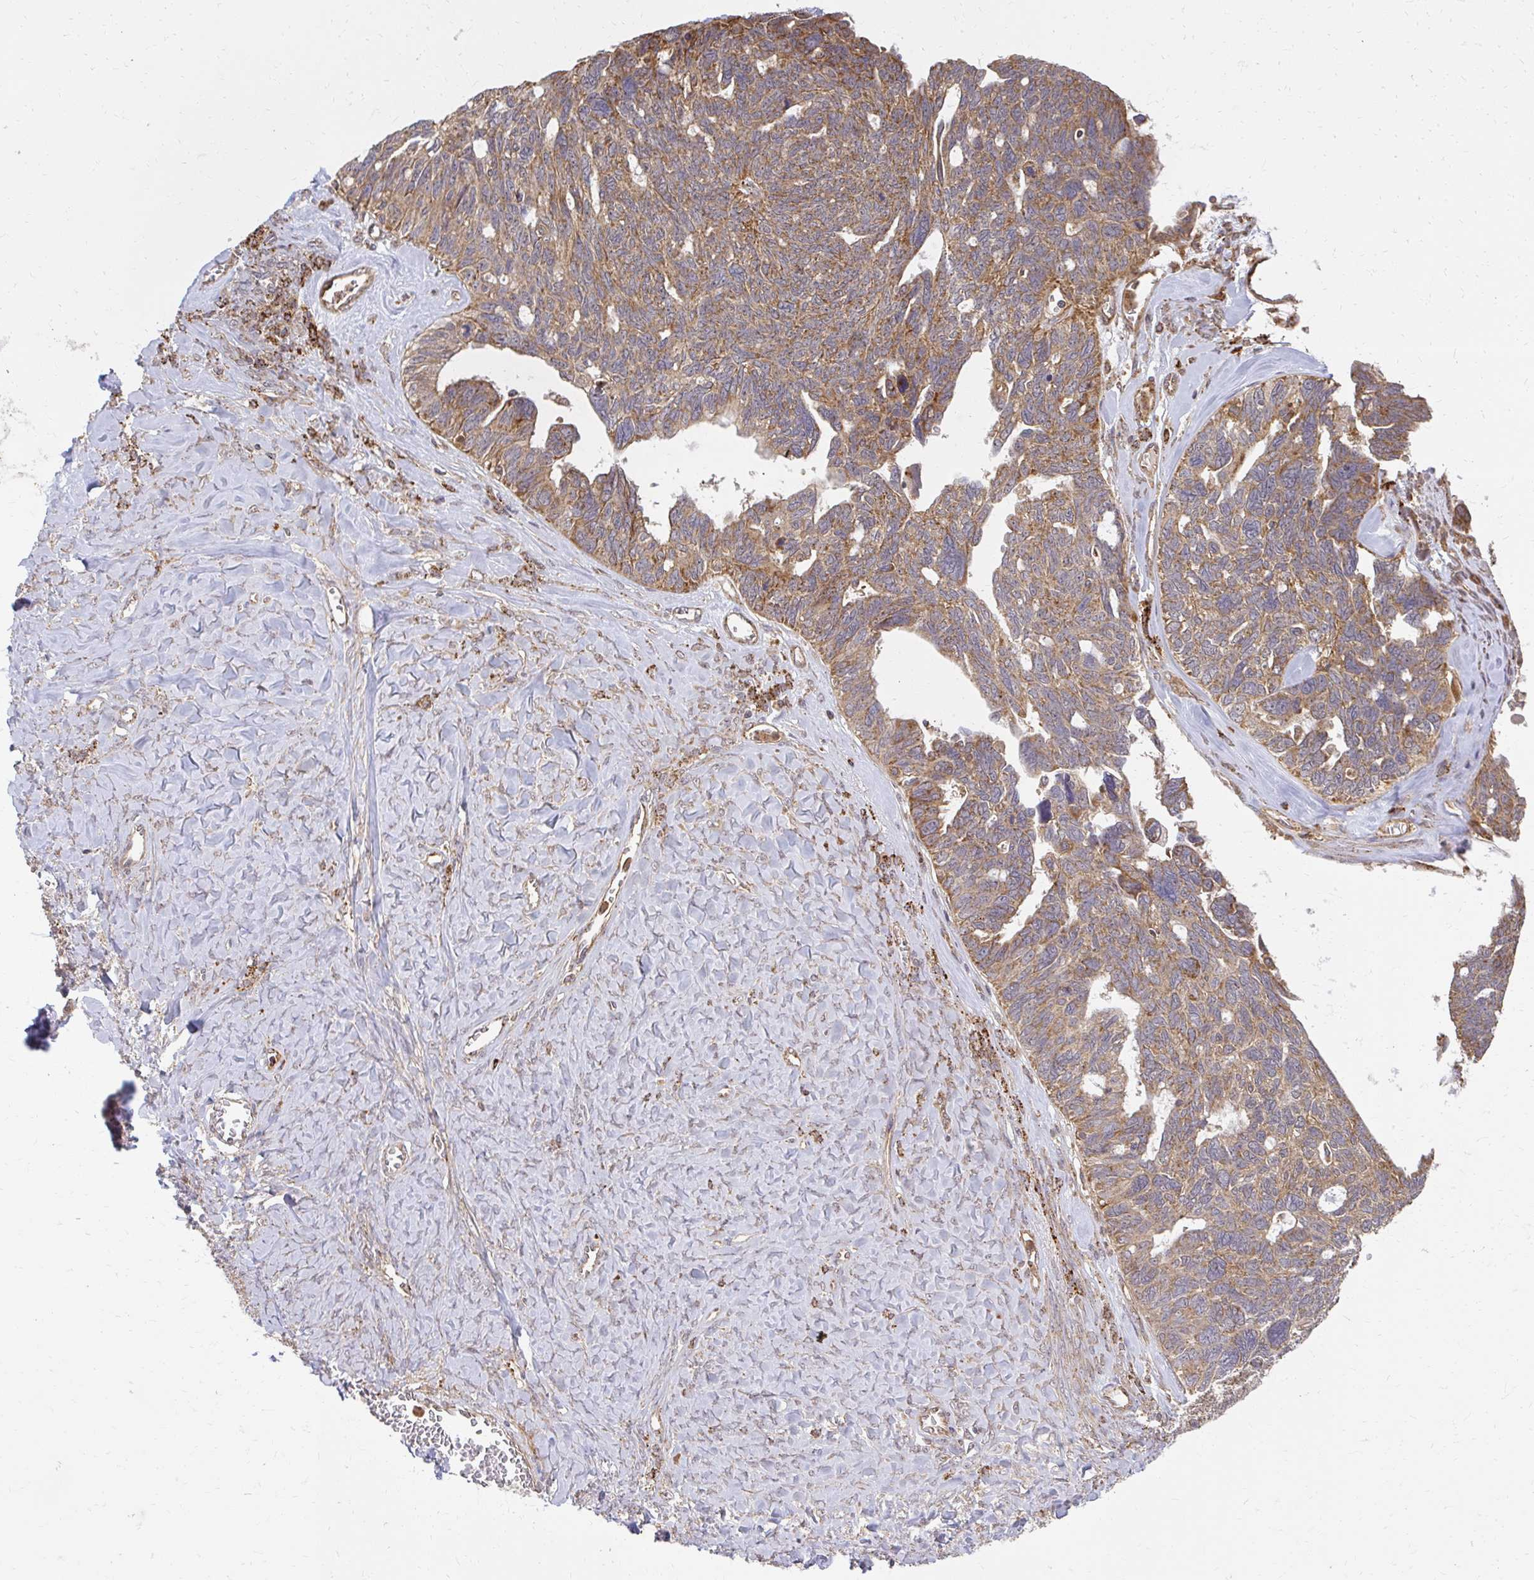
{"staining": {"intensity": "moderate", "quantity": ">75%", "location": "cytoplasmic/membranous"}, "tissue": "ovarian cancer", "cell_type": "Tumor cells", "image_type": "cancer", "snomed": [{"axis": "morphology", "description": "Cystadenocarcinoma, serous, NOS"}, {"axis": "topography", "description": "Ovary"}], "caption": "DAB immunohistochemical staining of serous cystadenocarcinoma (ovarian) reveals moderate cytoplasmic/membranous protein expression in about >75% of tumor cells.", "gene": "GNS", "patient": {"sex": "female", "age": 79}}